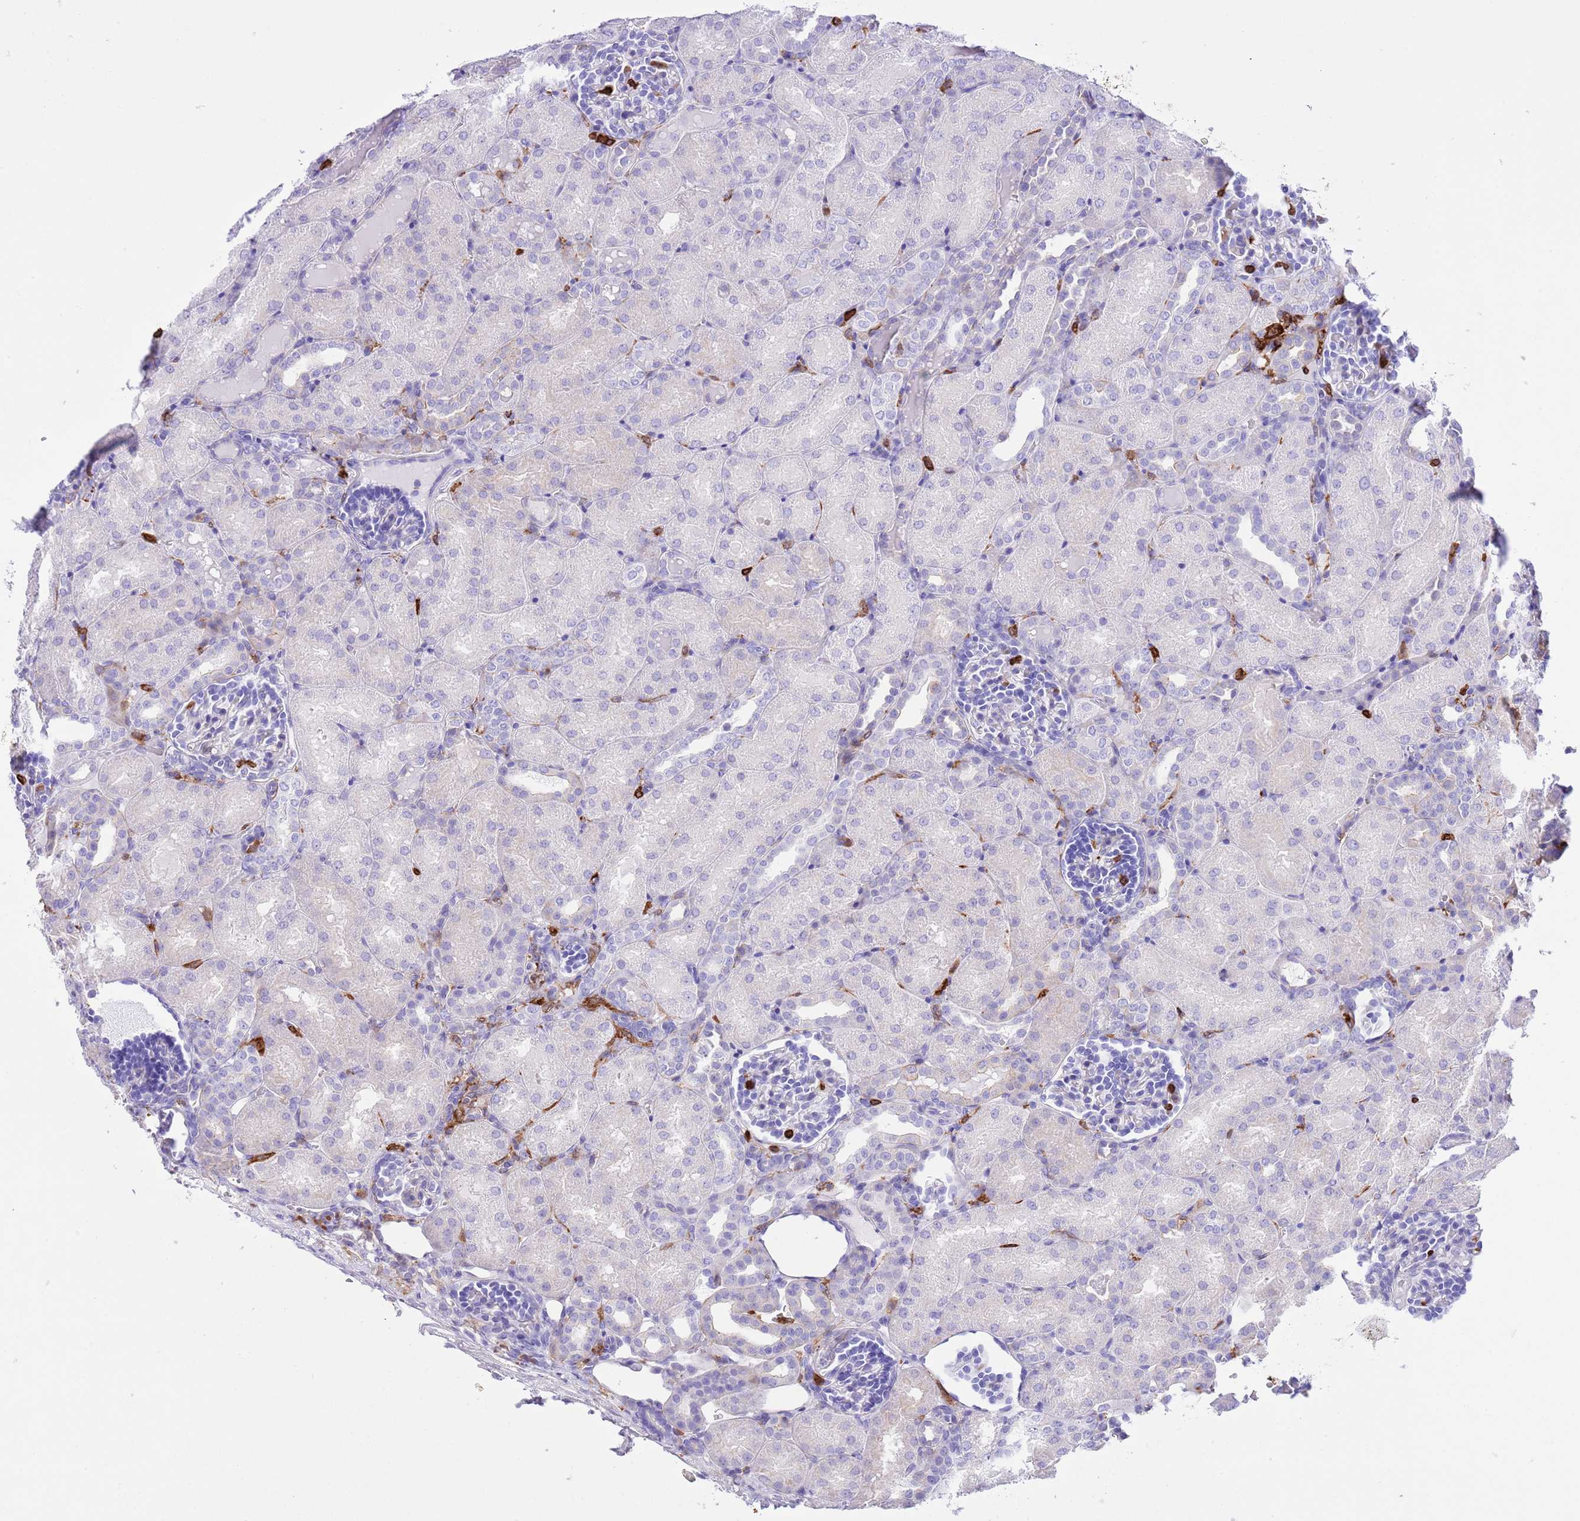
{"staining": {"intensity": "strong", "quantity": "<25%", "location": "cytoplasmic/membranous"}, "tissue": "kidney", "cell_type": "Cells in glomeruli", "image_type": "normal", "snomed": [{"axis": "morphology", "description": "Normal tissue, NOS"}, {"axis": "topography", "description": "Kidney"}], "caption": "Brown immunohistochemical staining in normal human kidney displays strong cytoplasmic/membranous positivity in approximately <25% of cells in glomeruli.", "gene": "EFHD2", "patient": {"sex": "male", "age": 1}}